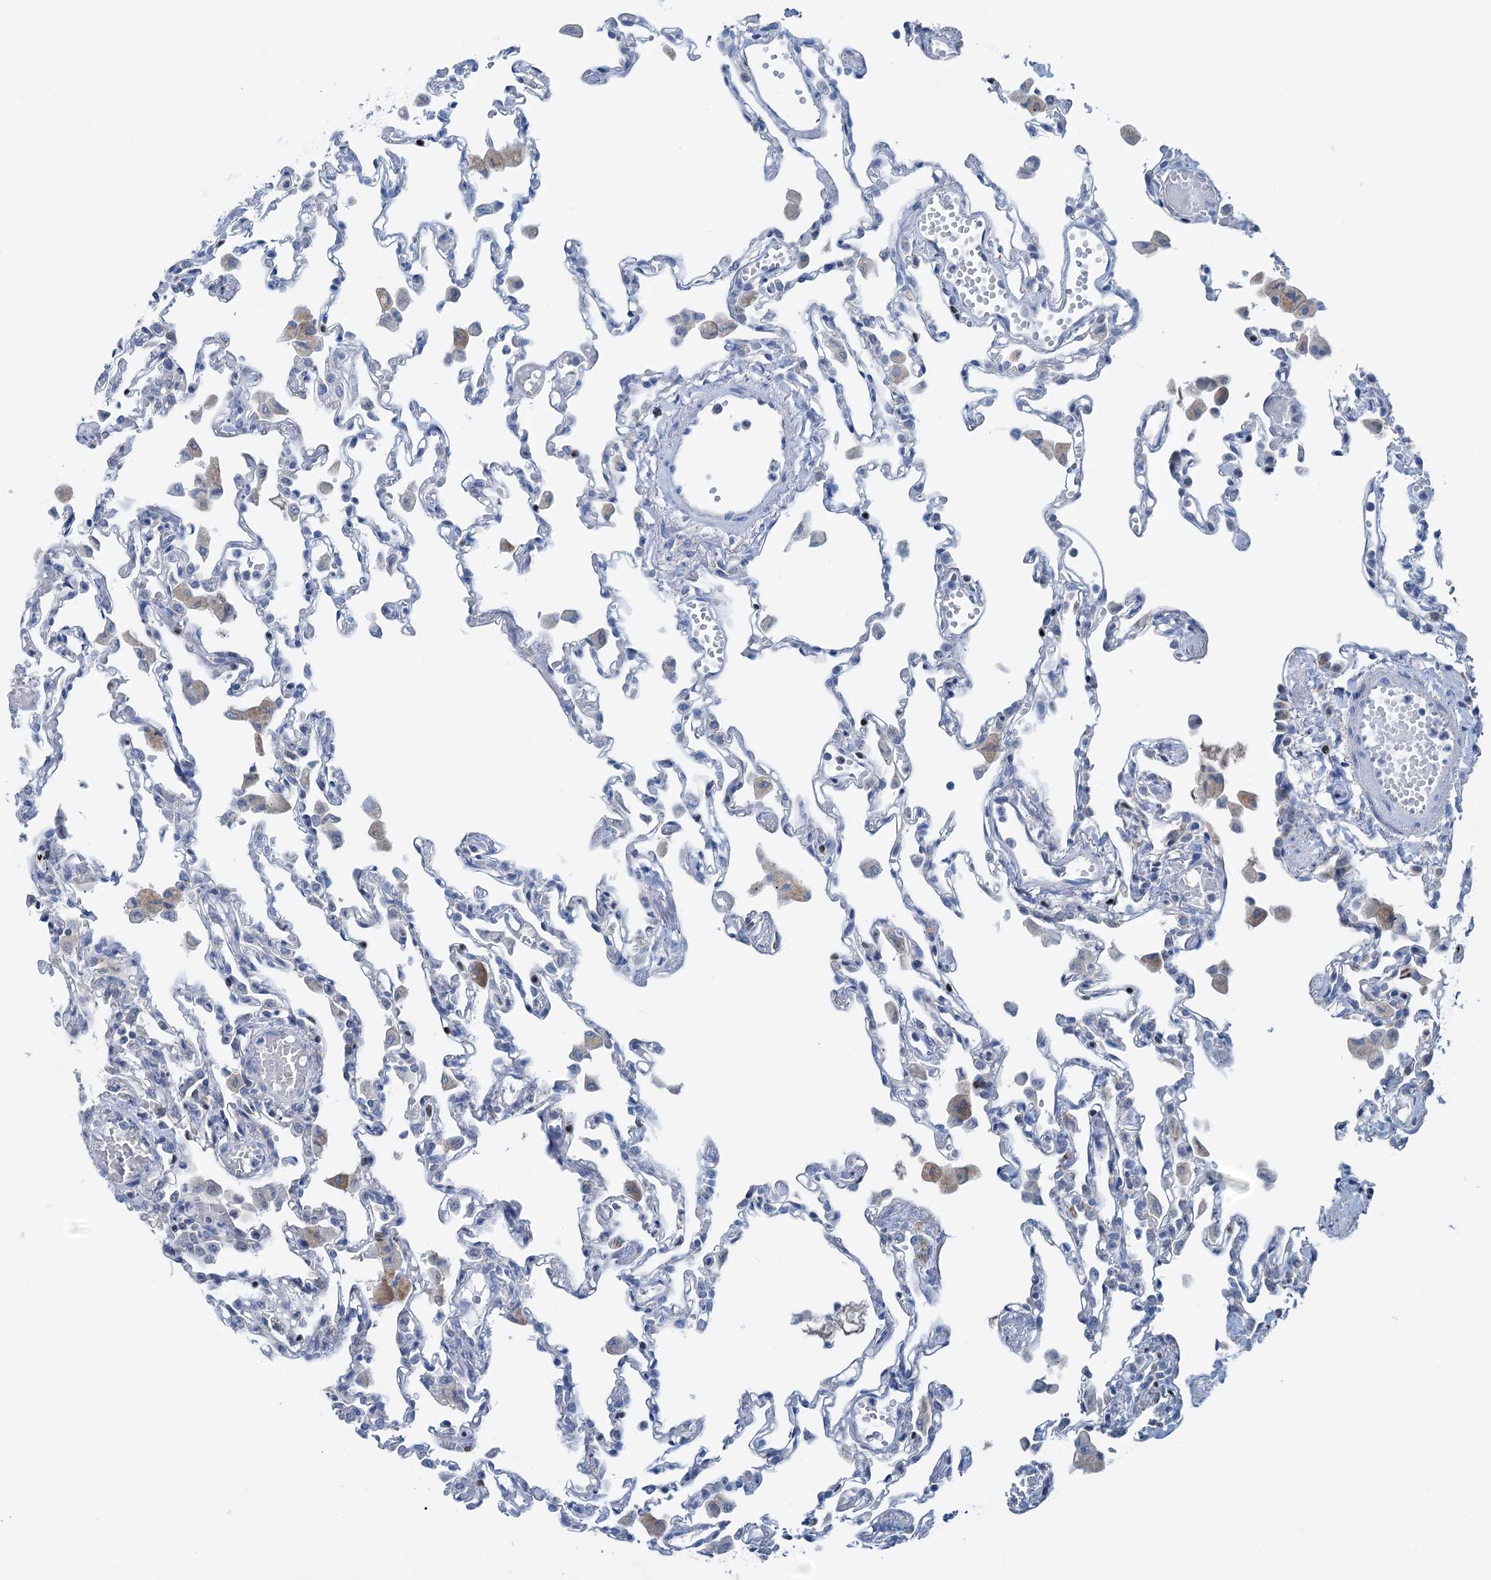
{"staining": {"intensity": "negative", "quantity": "none", "location": "none"}, "tissue": "lung", "cell_type": "Alveolar cells", "image_type": "normal", "snomed": [{"axis": "morphology", "description": "Normal tissue, NOS"}, {"axis": "topography", "description": "Bronchus"}, {"axis": "topography", "description": "Lung"}], "caption": "The immunohistochemistry image has no significant staining in alveolar cells of lung.", "gene": "ELP4", "patient": {"sex": "female", "age": 49}}